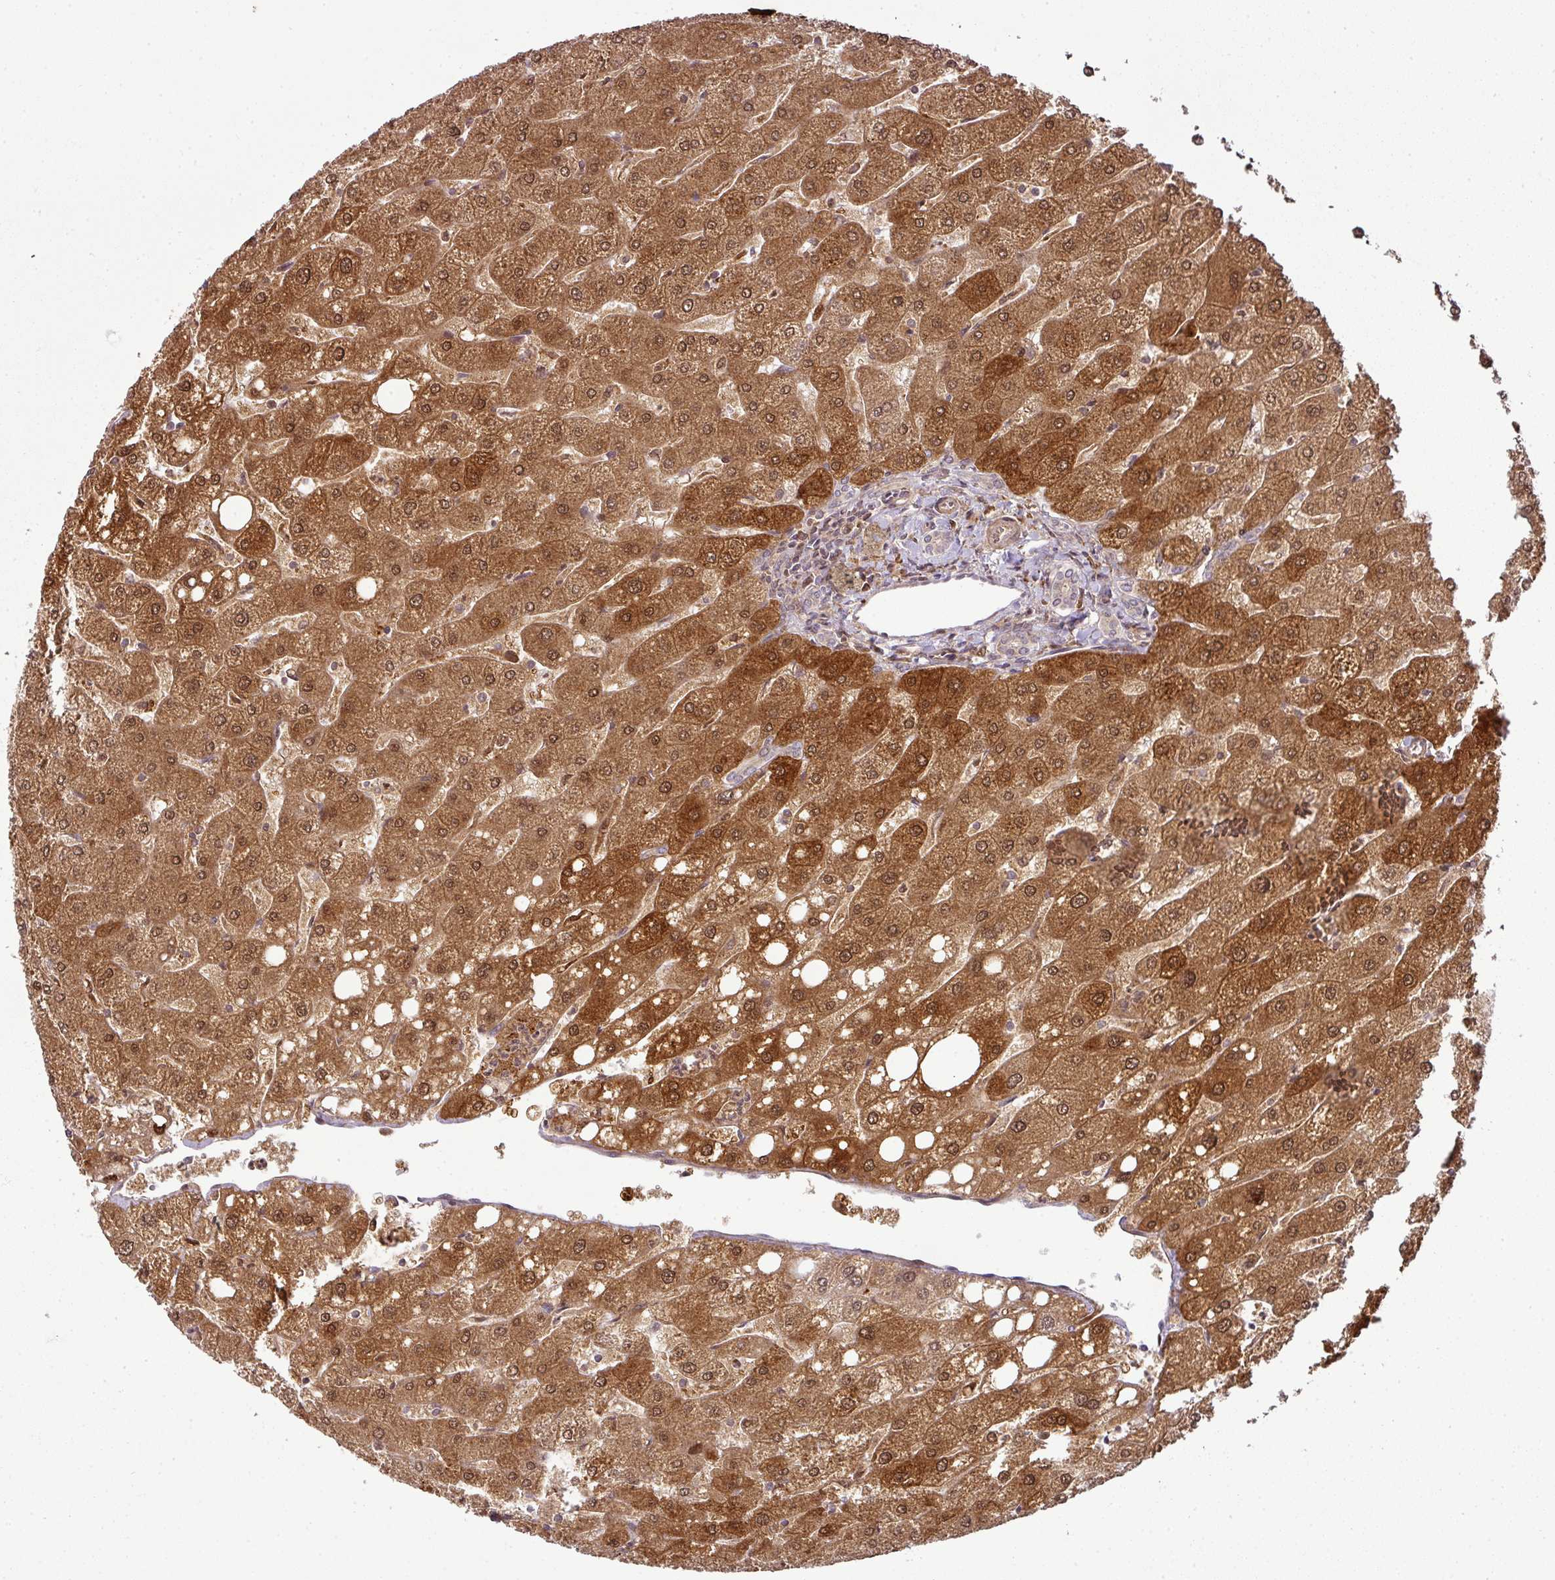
{"staining": {"intensity": "weak", "quantity": "25%-75%", "location": "cytoplasmic/membranous"}, "tissue": "liver", "cell_type": "Cholangiocytes", "image_type": "normal", "snomed": [{"axis": "morphology", "description": "Normal tissue, NOS"}, {"axis": "topography", "description": "Liver"}], "caption": "The photomicrograph reveals a brown stain indicating the presence of a protein in the cytoplasmic/membranous of cholangiocytes in liver. (DAB IHC, brown staining for protein, blue staining for nuclei).", "gene": "ATAT1", "patient": {"sex": "male", "age": 67}}